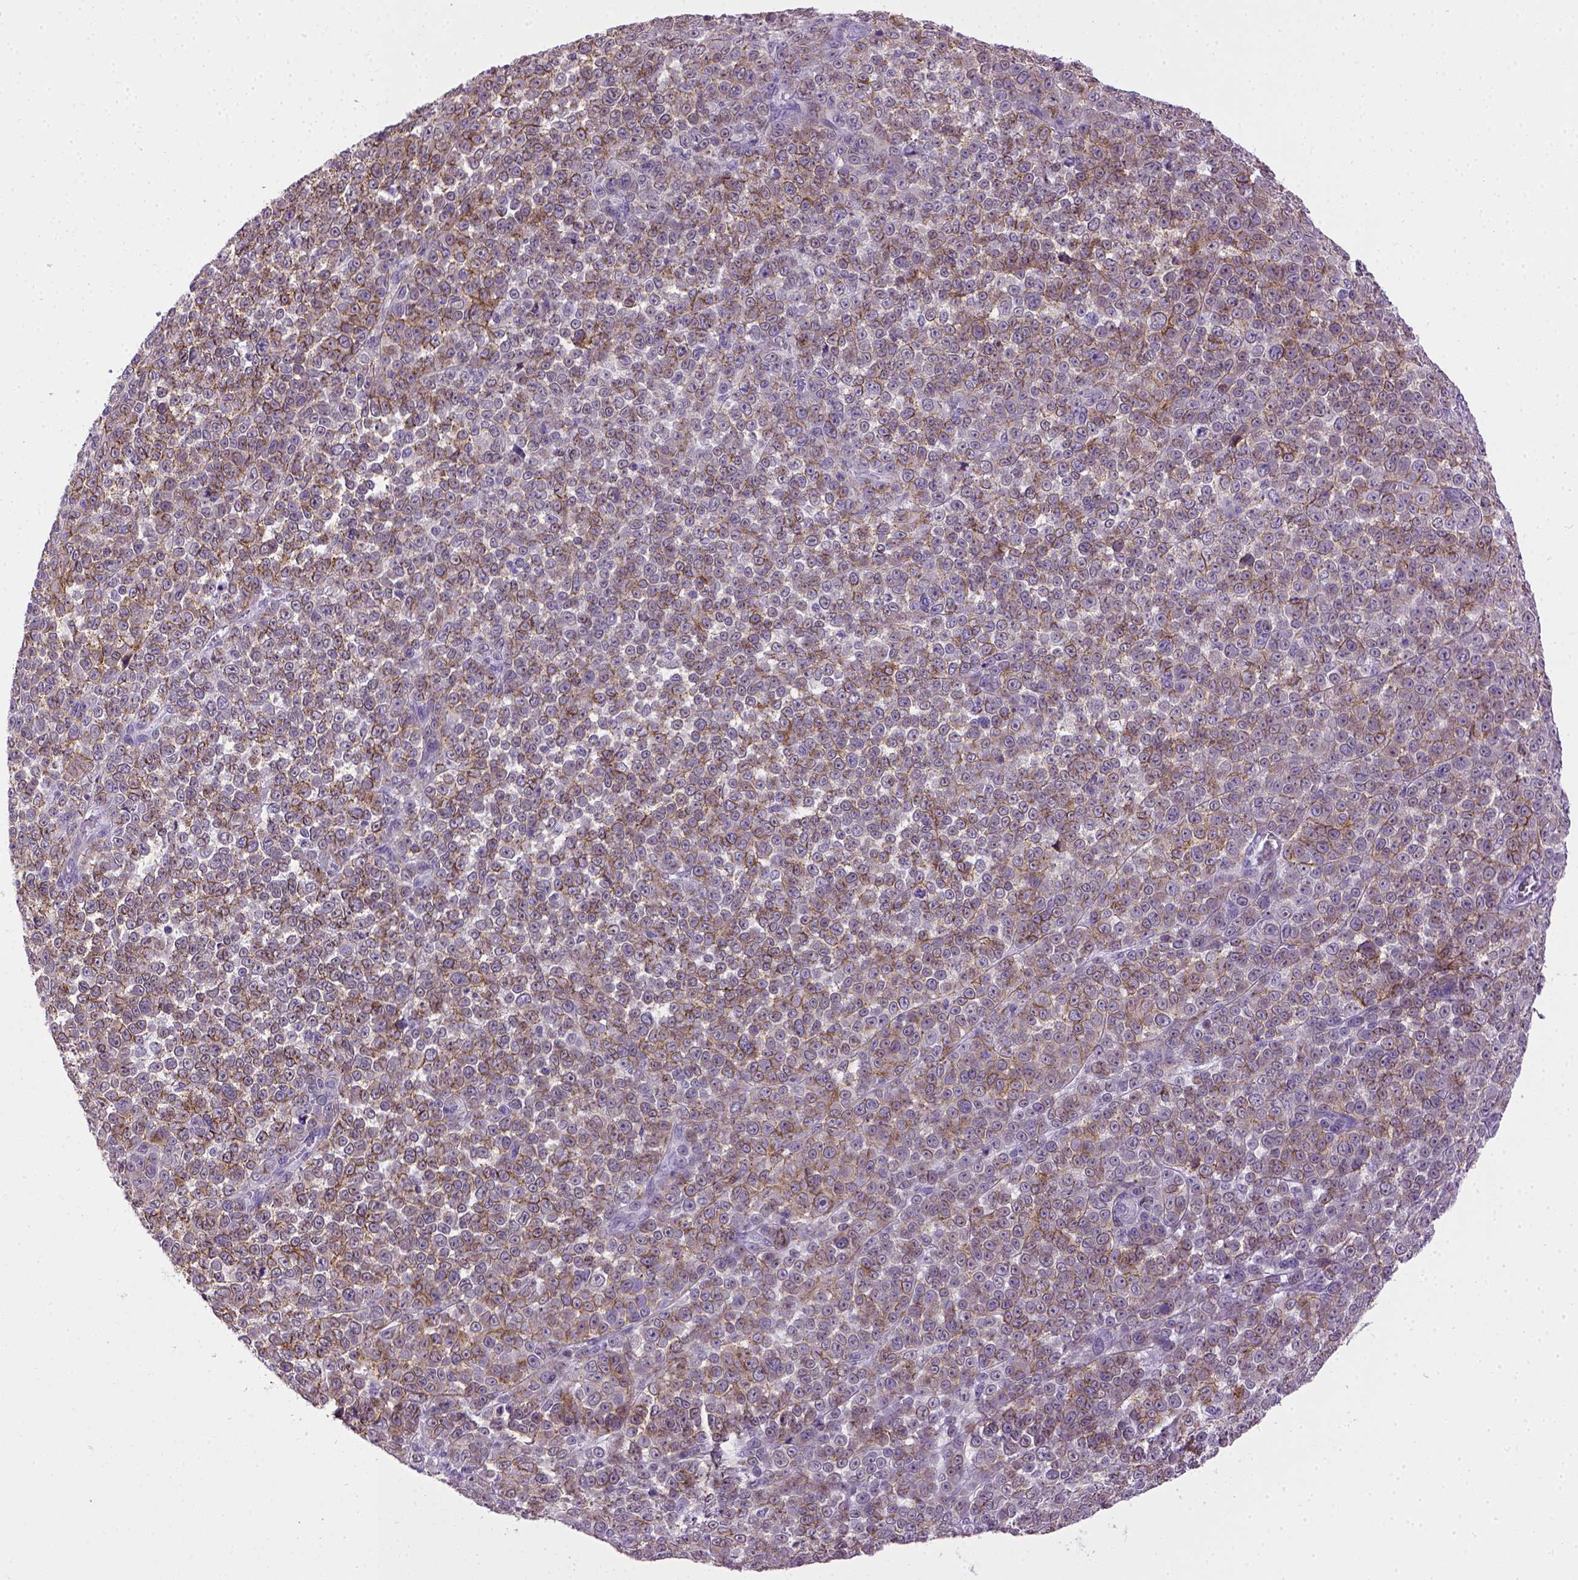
{"staining": {"intensity": "moderate", "quantity": "25%-75%", "location": "cytoplasmic/membranous"}, "tissue": "melanoma", "cell_type": "Tumor cells", "image_type": "cancer", "snomed": [{"axis": "morphology", "description": "Malignant melanoma, NOS"}, {"axis": "topography", "description": "Skin"}], "caption": "A micrograph of human malignant melanoma stained for a protein demonstrates moderate cytoplasmic/membranous brown staining in tumor cells. (DAB (3,3'-diaminobenzidine) IHC with brightfield microscopy, high magnification).", "gene": "CDH1", "patient": {"sex": "female", "age": 95}}